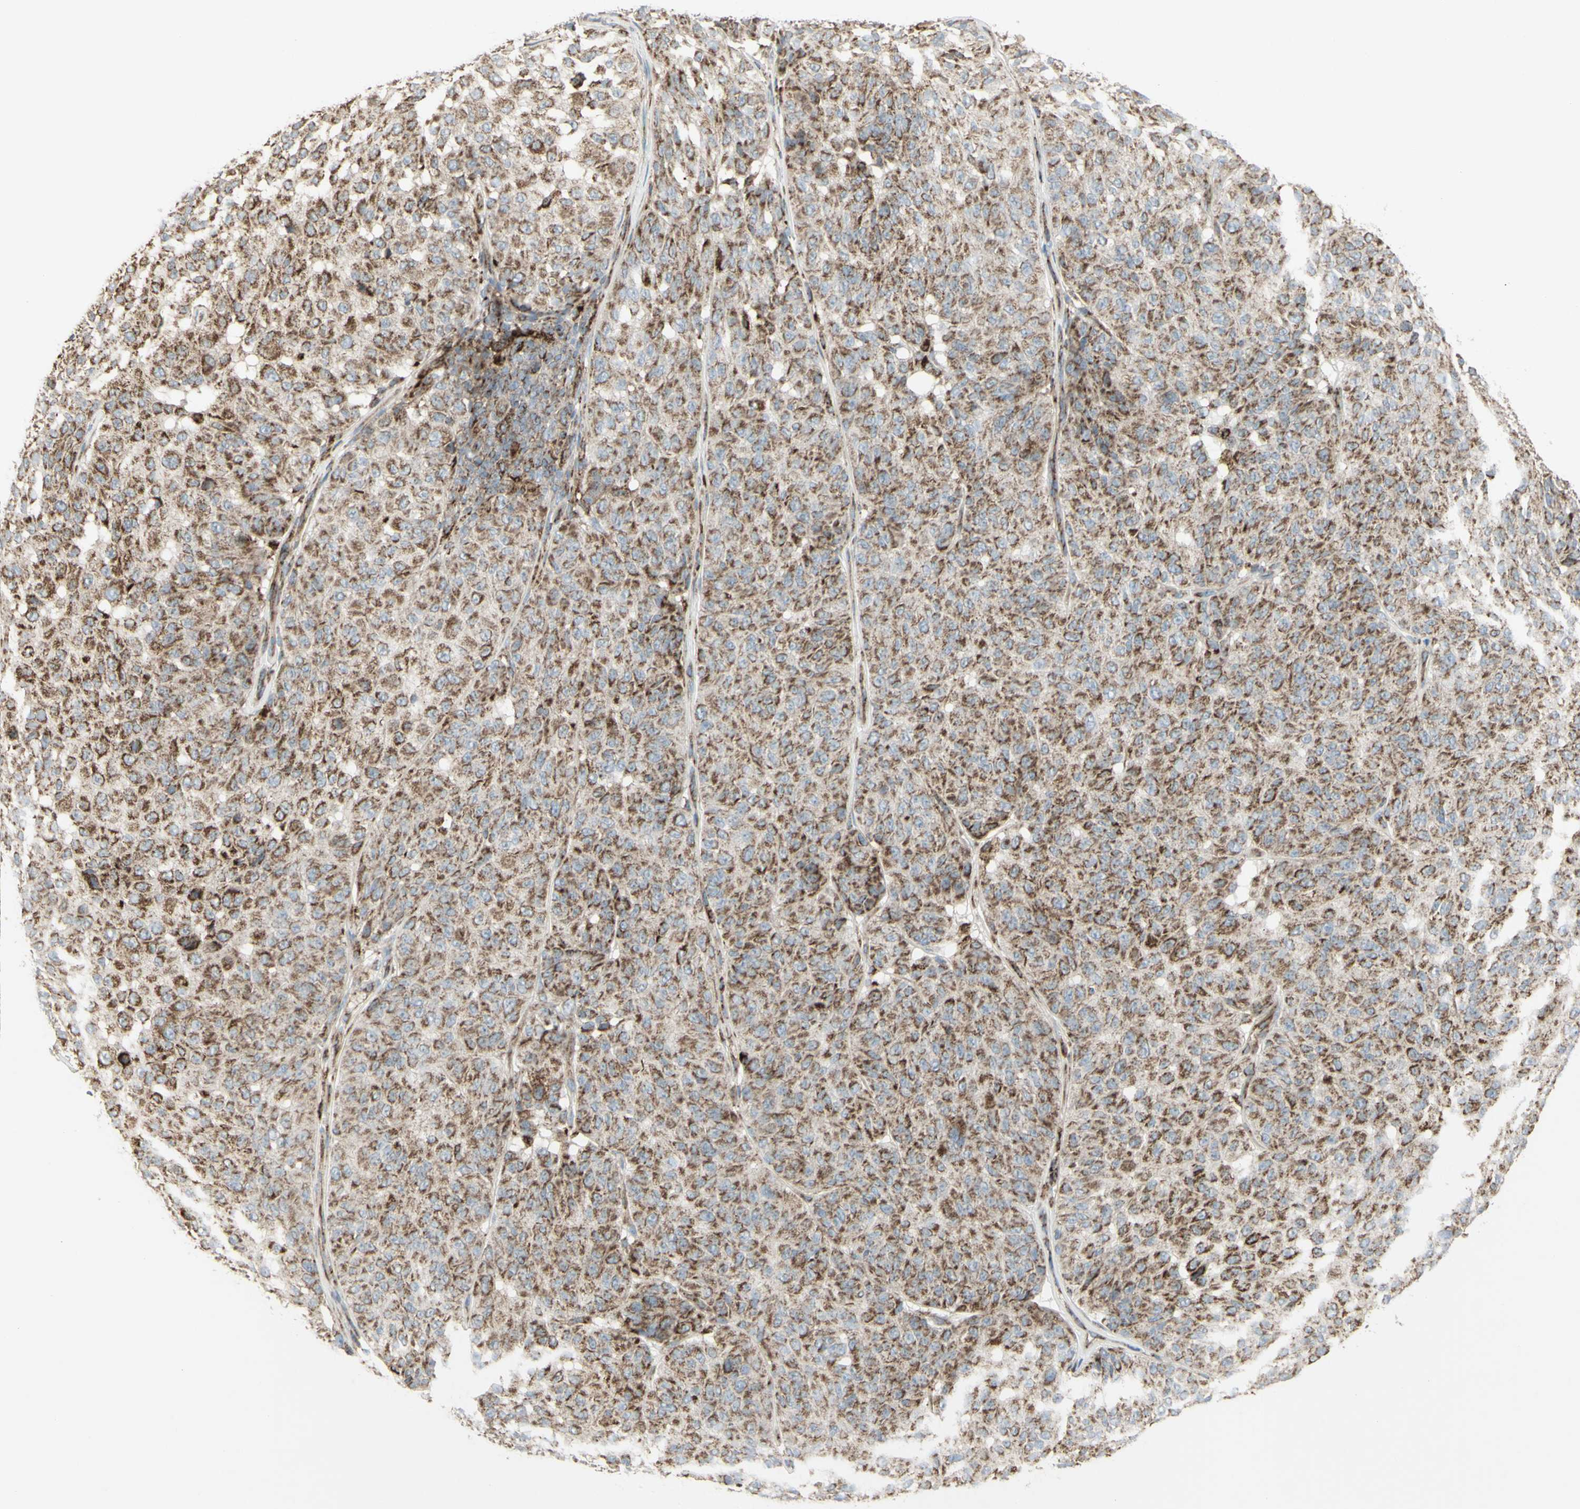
{"staining": {"intensity": "strong", "quantity": ">75%", "location": "cytoplasmic/membranous"}, "tissue": "melanoma", "cell_type": "Tumor cells", "image_type": "cancer", "snomed": [{"axis": "morphology", "description": "Malignant melanoma, NOS"}, {"axis": "topography", "description": "Skin"}], "caption": "Protein staining shows strong cytoplasmic/membranous positivity in about >75% of tumor cells in melanoma. (Stains: DAB (3,3'-diaminobenzidine) in brown, nuclei in blue, Microscopy: brightfield microscopy at high magnification).", "gene": "CYB5R1", "patient": {"sex": "female", "age": 46}}